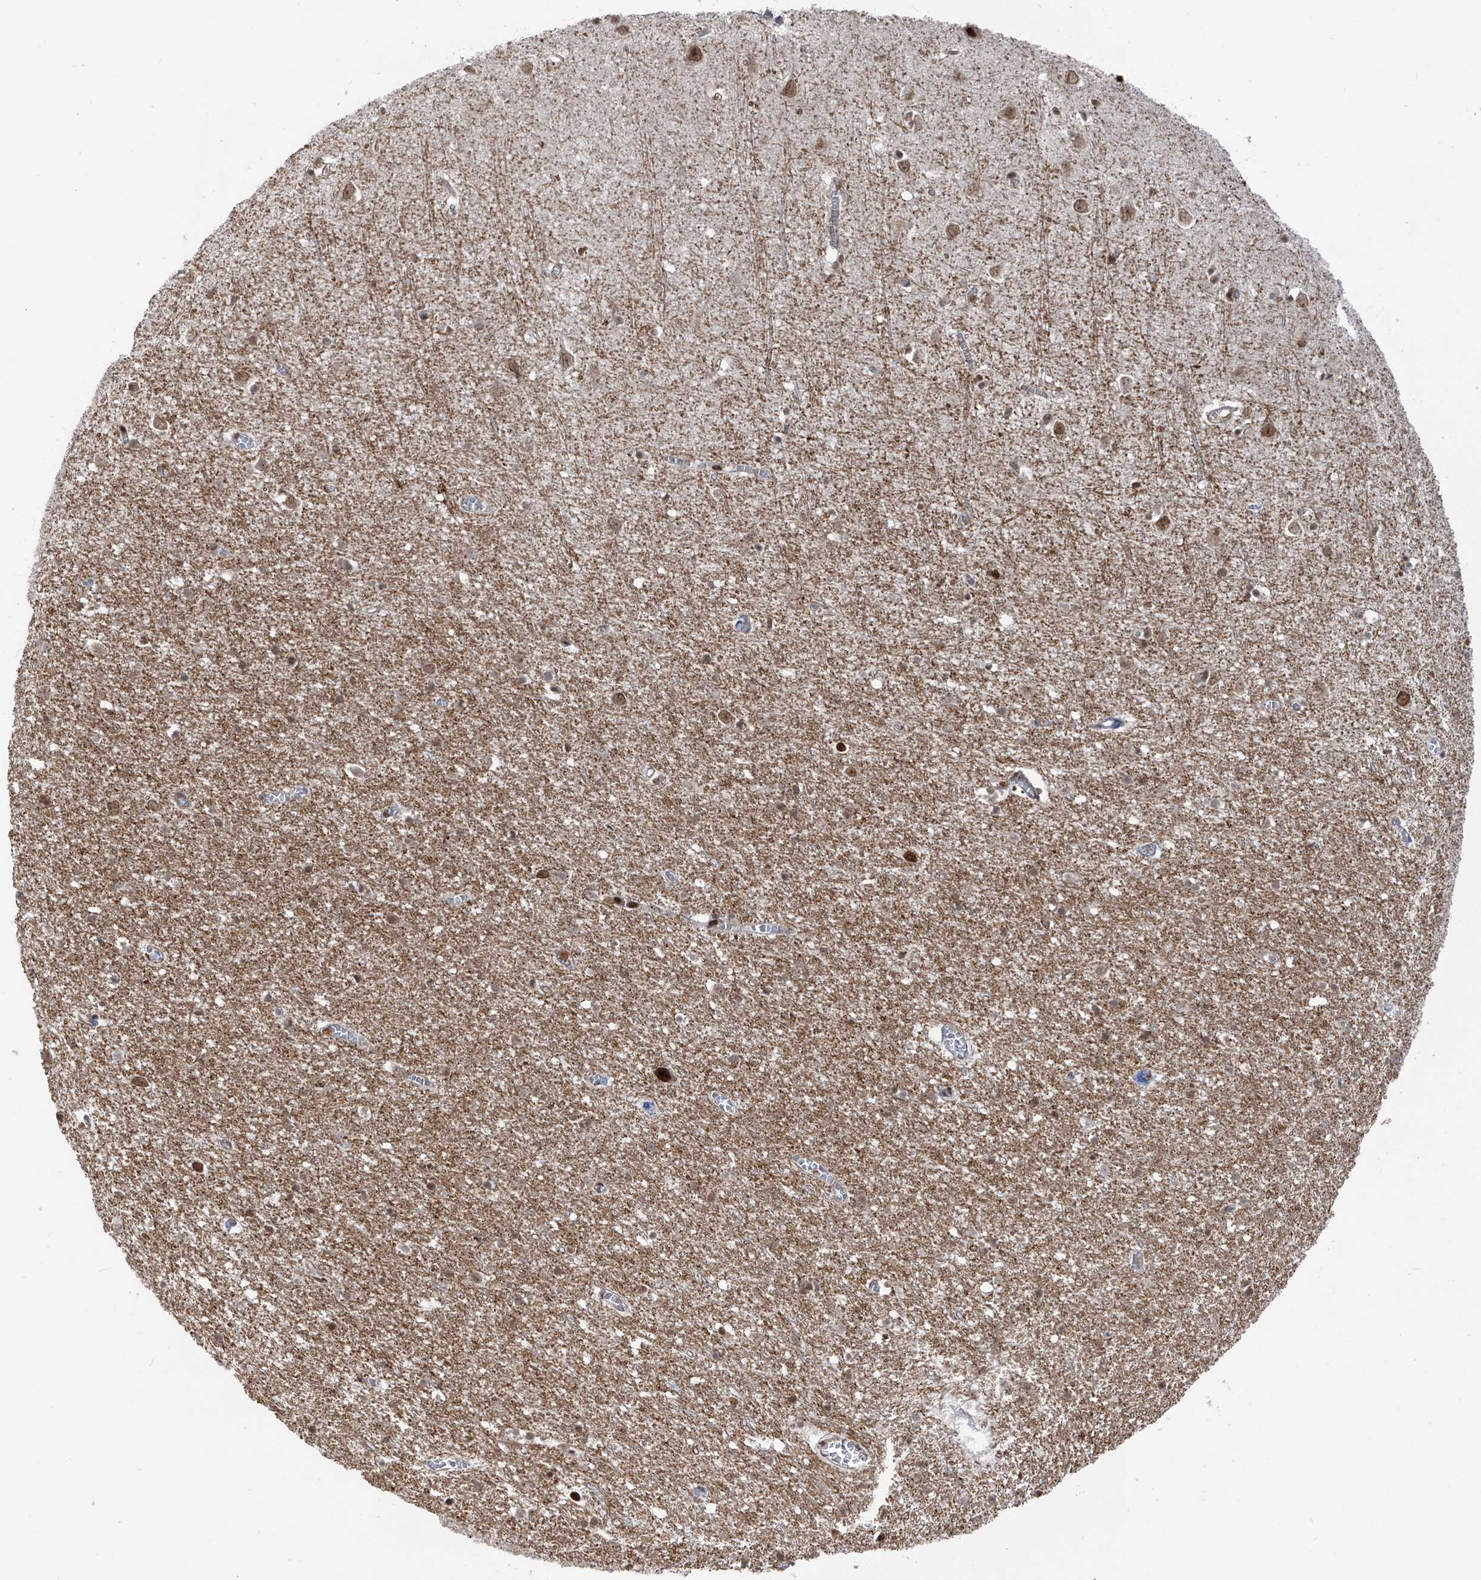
{"staining": {"intensity": "weak", "quantity": "25%-75%", "location": "cytoplasmic/membranous"}, "tissue": "cerebral cortex", "cell_type": "Endothelial cells", "image_type": "normal", "snomed": [{"axis": "morphology", "description": "Normal tissue, NOS"}, {"axis": "topography", "description": "Cerebral cortex"}], "caption": "IHC (DAB (3,3'-diaminobenzidine)) staining of normal human cerebral cortex shows weak cytoplasmic/membranous protein staining in about 25%-75% of endothelial cells.", "gene": "ARHGEF3", "patient": {"sex": "female", "age": 64}}